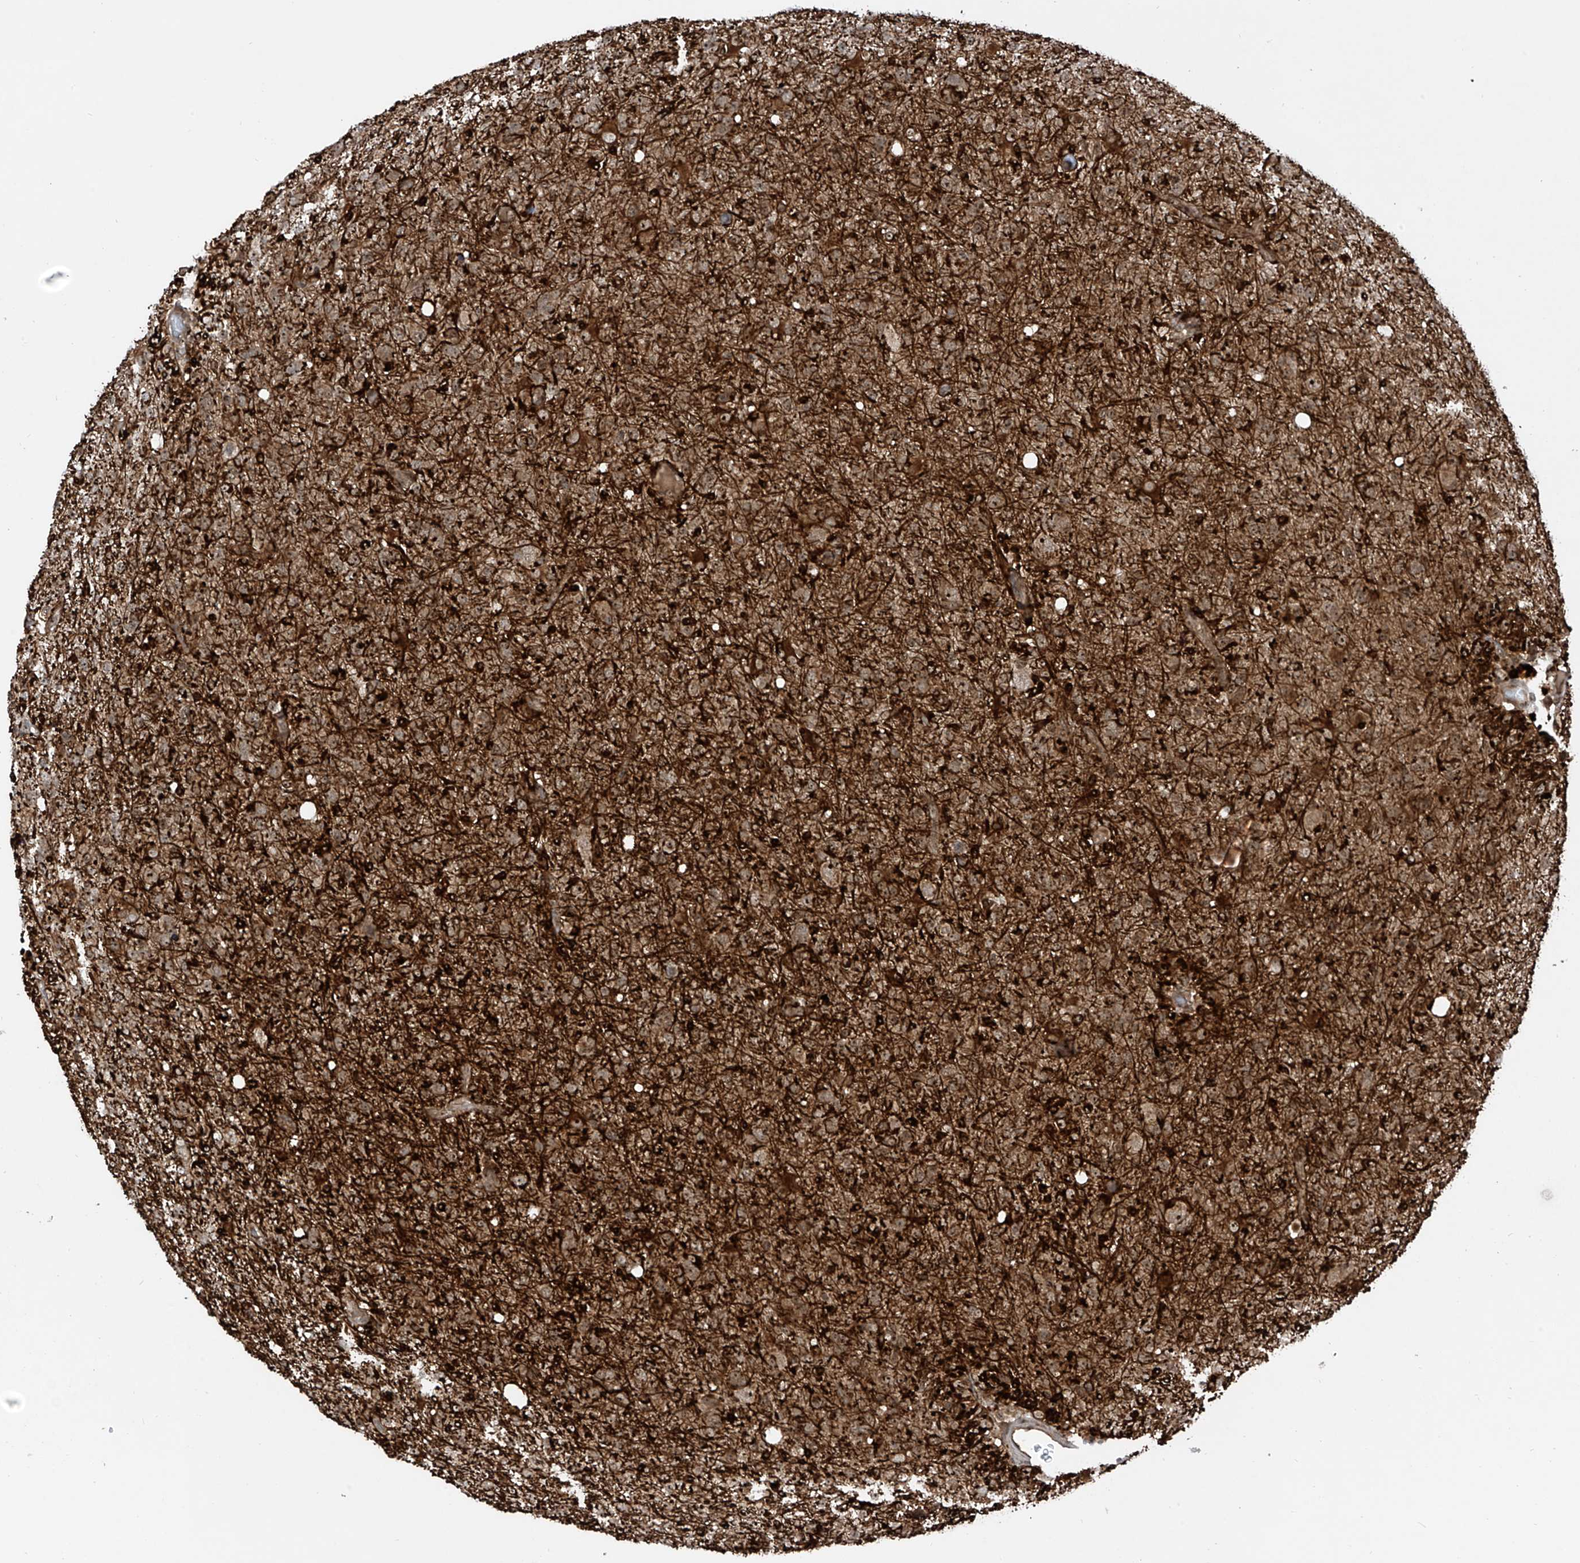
{"staining": {"intensity": "moderate", "quantity": ">75%", "location": "cytoplasmic/membranous"}, "tissue": "glioma", "cell_type": "Tumor cells", "image_type": "cancer", "snomed": [{"axis": "morphology", "description": "Glioma, malignant, High grade"}, {"axis": "topography", "description": "Brain"}], "caption": "Glioma tissue shows moderate cytoplasmic/membranous positivity in about >75% of tumor cells, visualized by immunohistochemistry.", "gene": "C1orf131", "patient": {"sex": "female", "age": 57}}